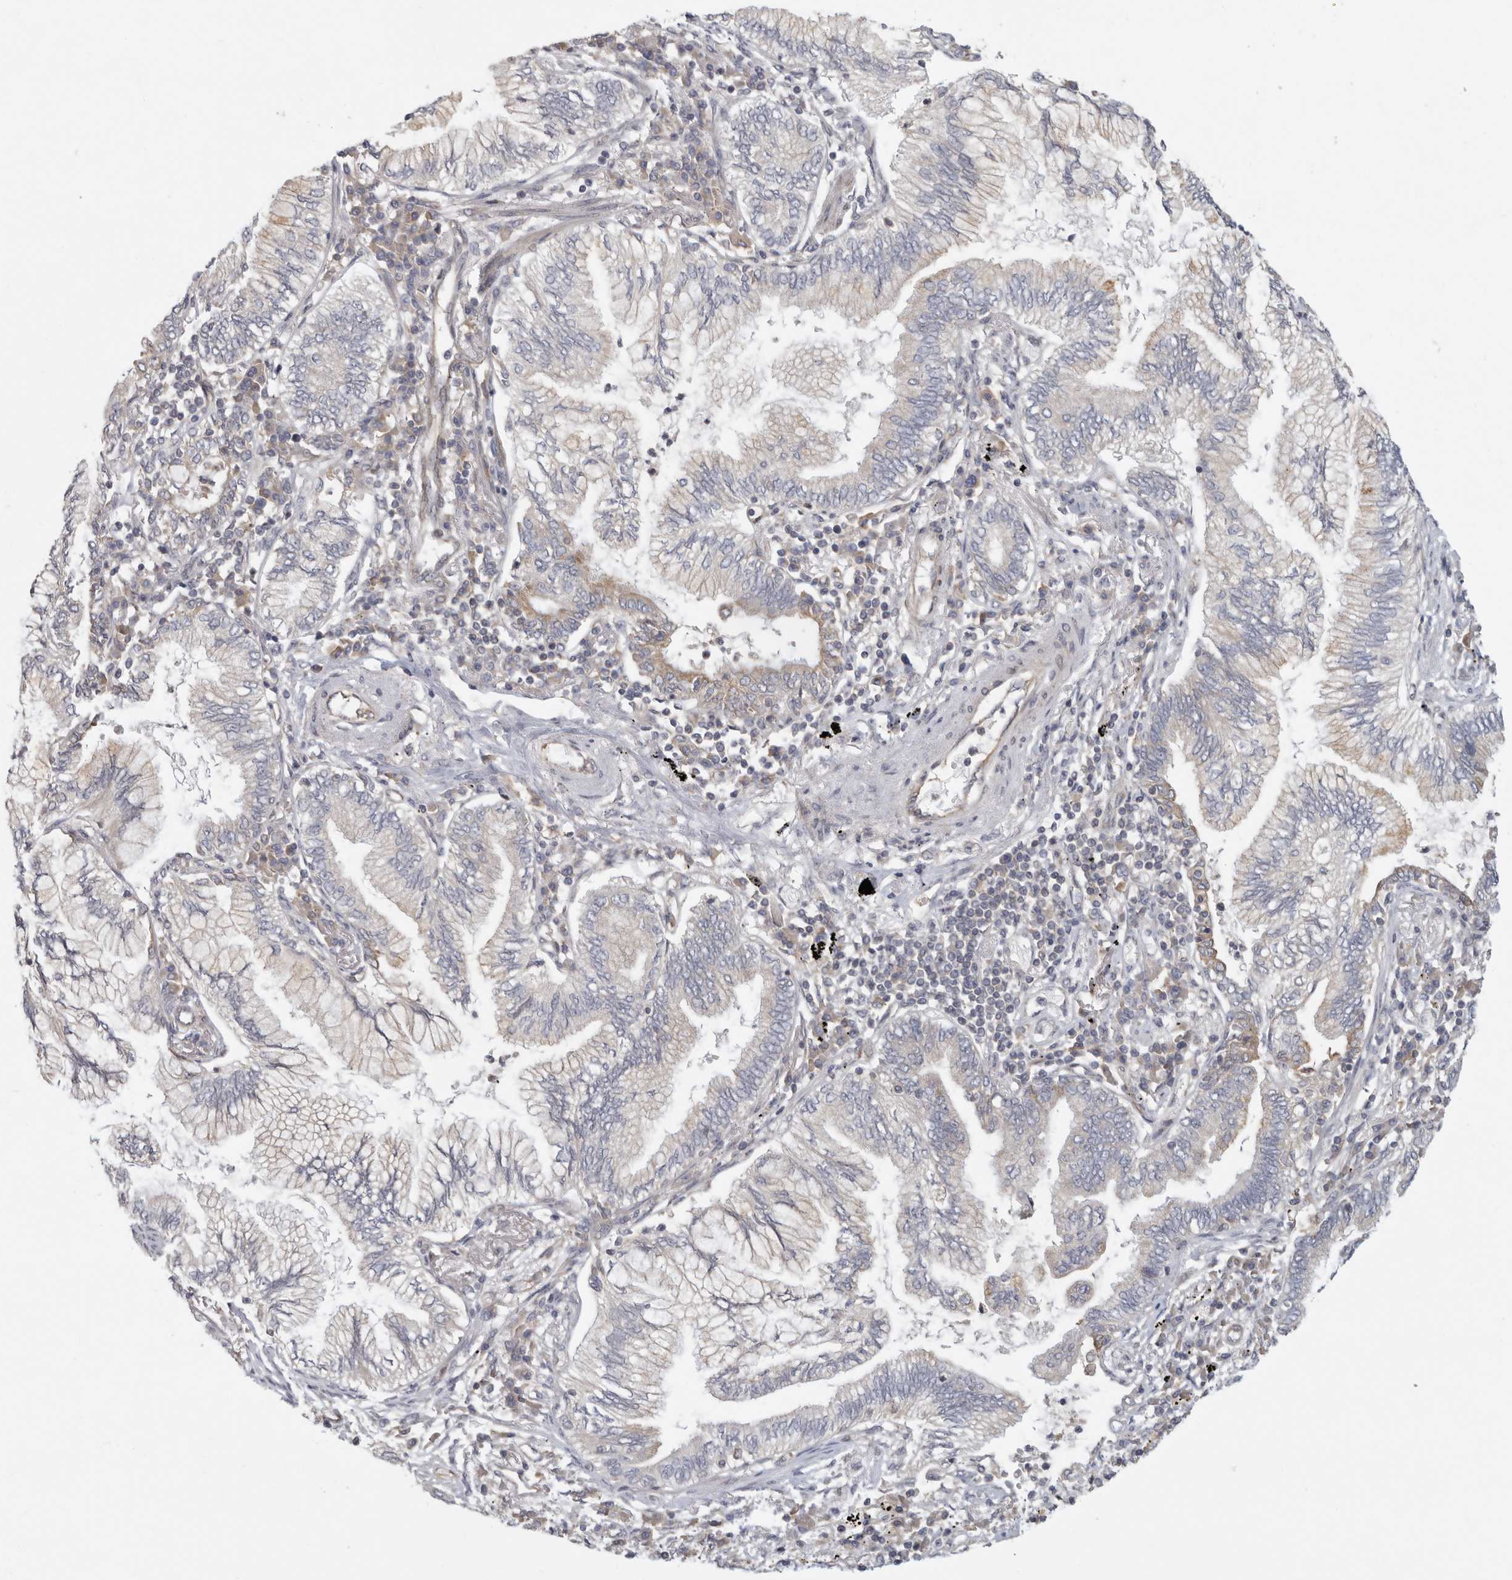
{"staining": {"intensity": "weak", "quantity": "25%-75%", "location": "cytoplasmic/membranous"}, "tissue": "bronchus", "cell_type": "Respiratory epithelial cells", "image_type": "normal", "snomed": [{"axis": "morphology", "description": "Normal tissue, NOS"}, {"axis": "morphology", "description": "Adenocarcinoma, NOS"}, {"axis": "topography", "description": "Bronchus"}, {"axis": "topography", "description": "Lung"}], "caption": "The photomicrograph displays staining of unremarkable bronchus, revealing weak cytoplasmic/membranous protein staining (brown color) within respiratory epithelial cells.", "gene": "BCAP29", "patient": {"sex": "female", "age": 70}}